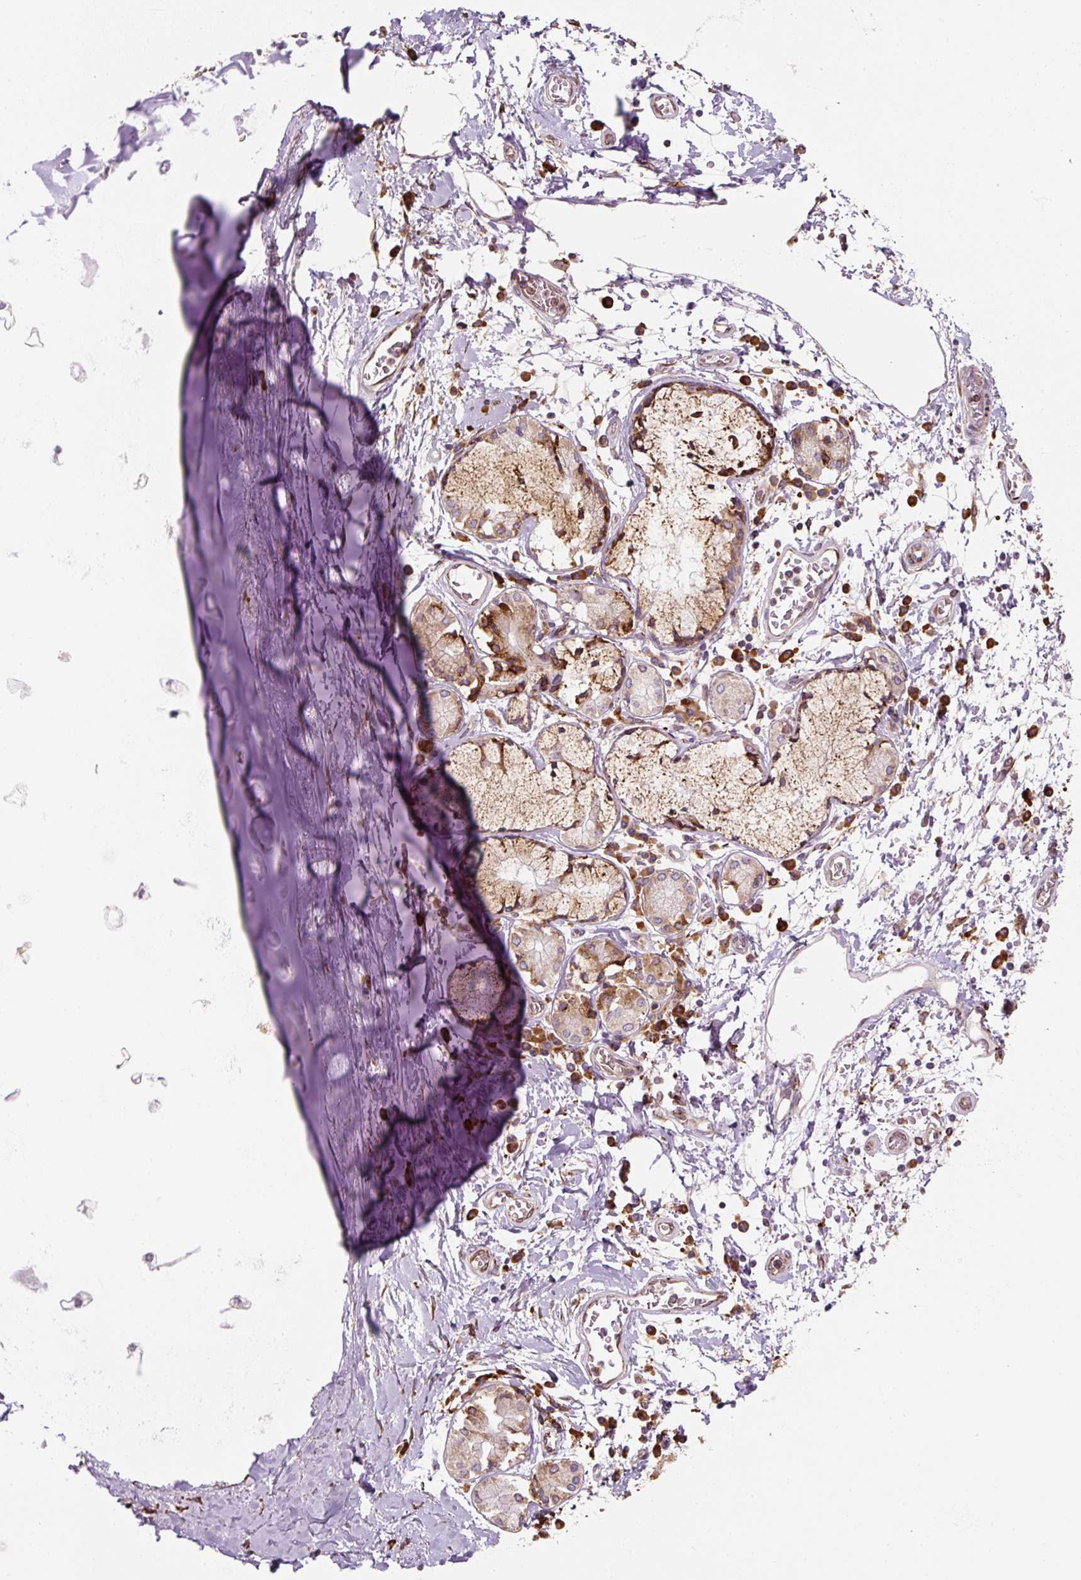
{"staining": {"intensity": "weak", "quantity": "25%-75%", "location": "cytoplasmic/membranous"}, "tissue": "soft tissue", "cell_type": "Chondrocytes", "image_type": "normal", "snomed": [{"axis": "morphology", "description": "Normal tissue, NOS"}, {"axis": "morphology", "description": "Degeneration, NOS"}, {"axis": "topography", "description": "Cartilage tissue"}, {"axis": "topography", "description": "Lung"}], "caption": "Brown immunohistochemical staining in unremarkable soft tissue exhibits weak cytoplasmic/membranous expression in approximately 25%-75% of chondrocytes. (DAB (3,3'-diaminobenzidine) IHC, brown staining for protein, blue staining for nuclei).", "gene": "PRKCSH", "patient": {"sex": "female", "age": 61}}